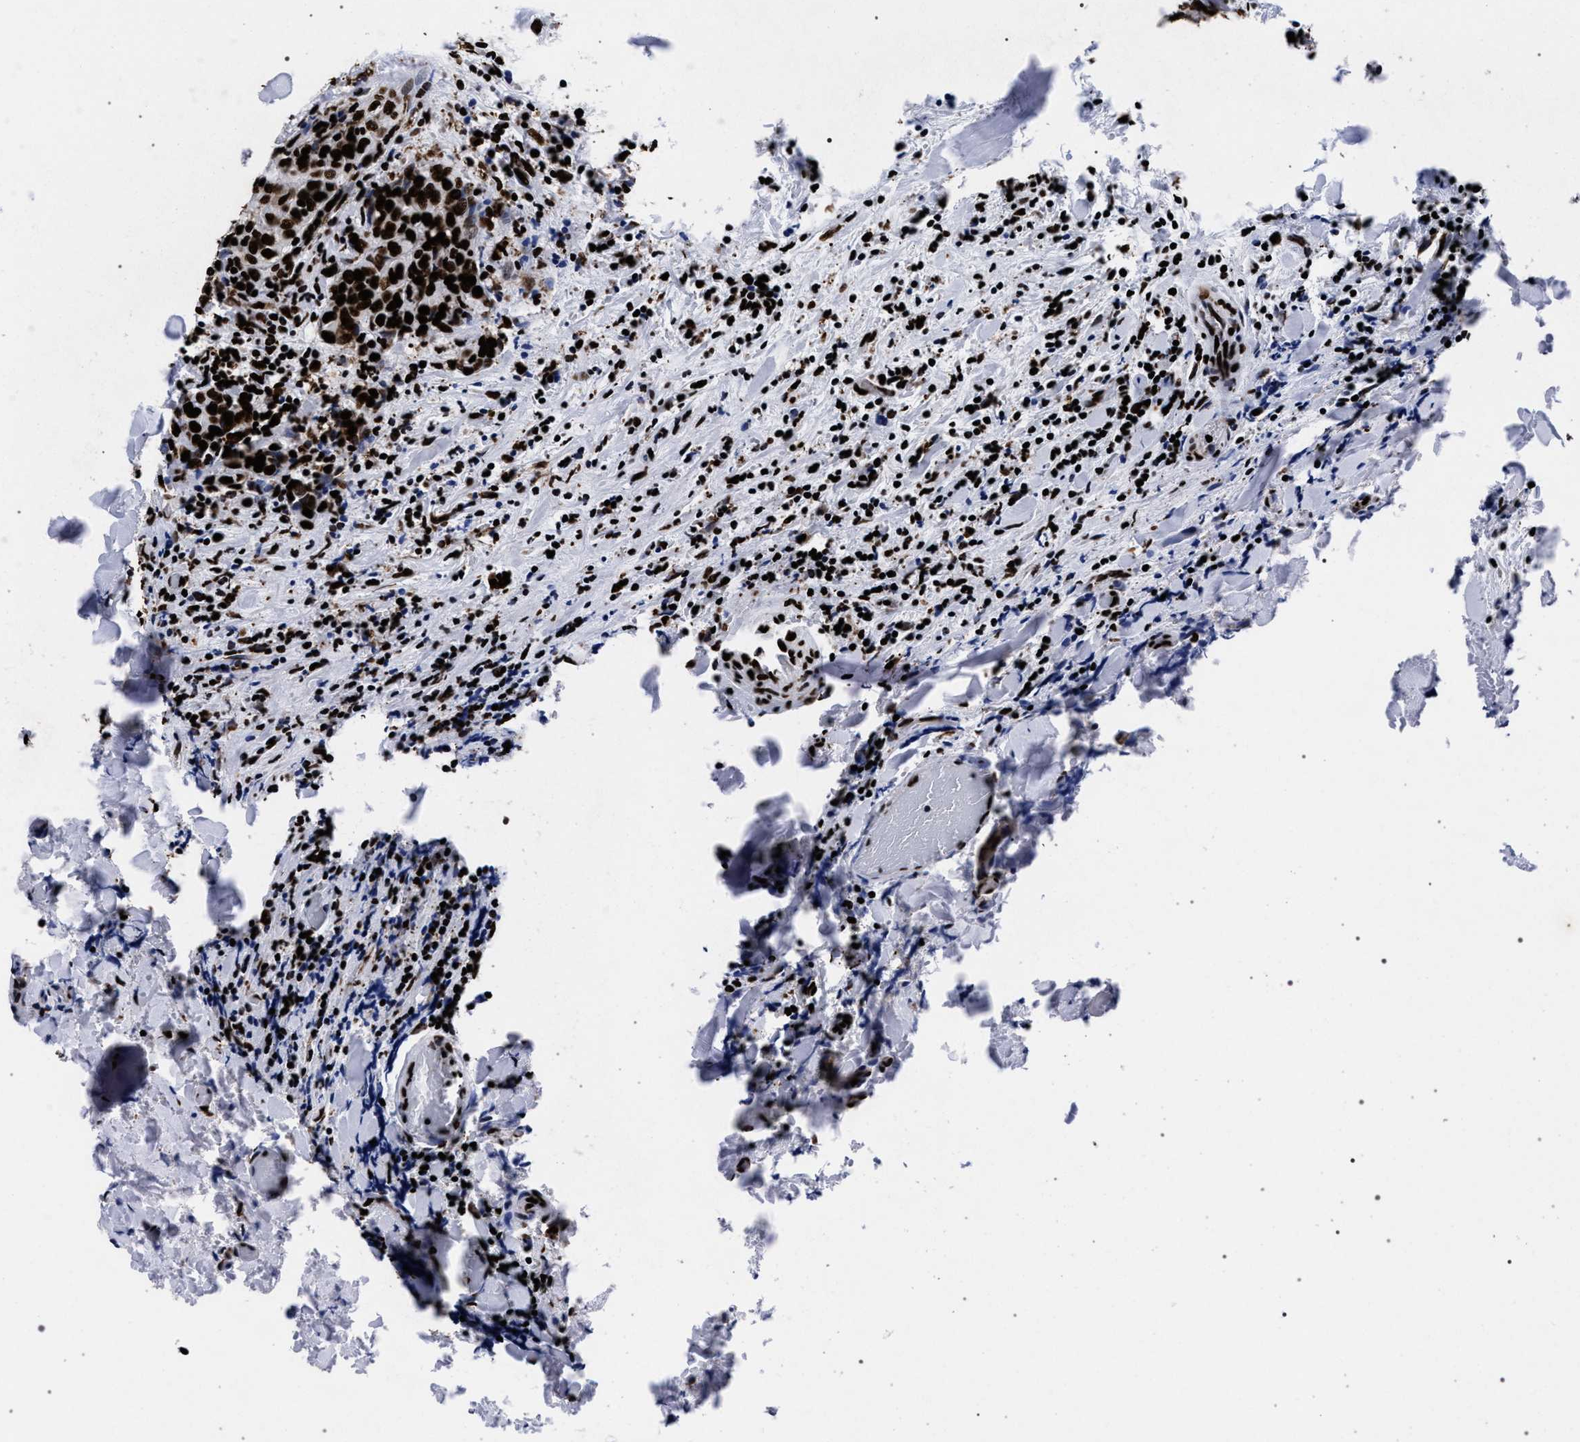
{"staining": {"intensity": "strong", "quantity": ">75%", "location": "nuclear"}, "tissue": "thyroid cancer", "cell_type": "Tumor cells", "image_type": "cancer", "snomed": [{"axis": "morphology", "description": "Normal tissue, NOS"}, {"axis": "morphology", "description": "Papillary adenocarcinoma, NOS"}, {"axis": "topography", "description": "Thyroid gland"}], "caption": "Thyroid cancer (papillary adenocarcinoma) stained with a brown dye exhibits strong nuclear positive staining in about >75% of tumor cells.", "gene": "HNRNPA1", "patient": {"sex": "female", "age": 30}}